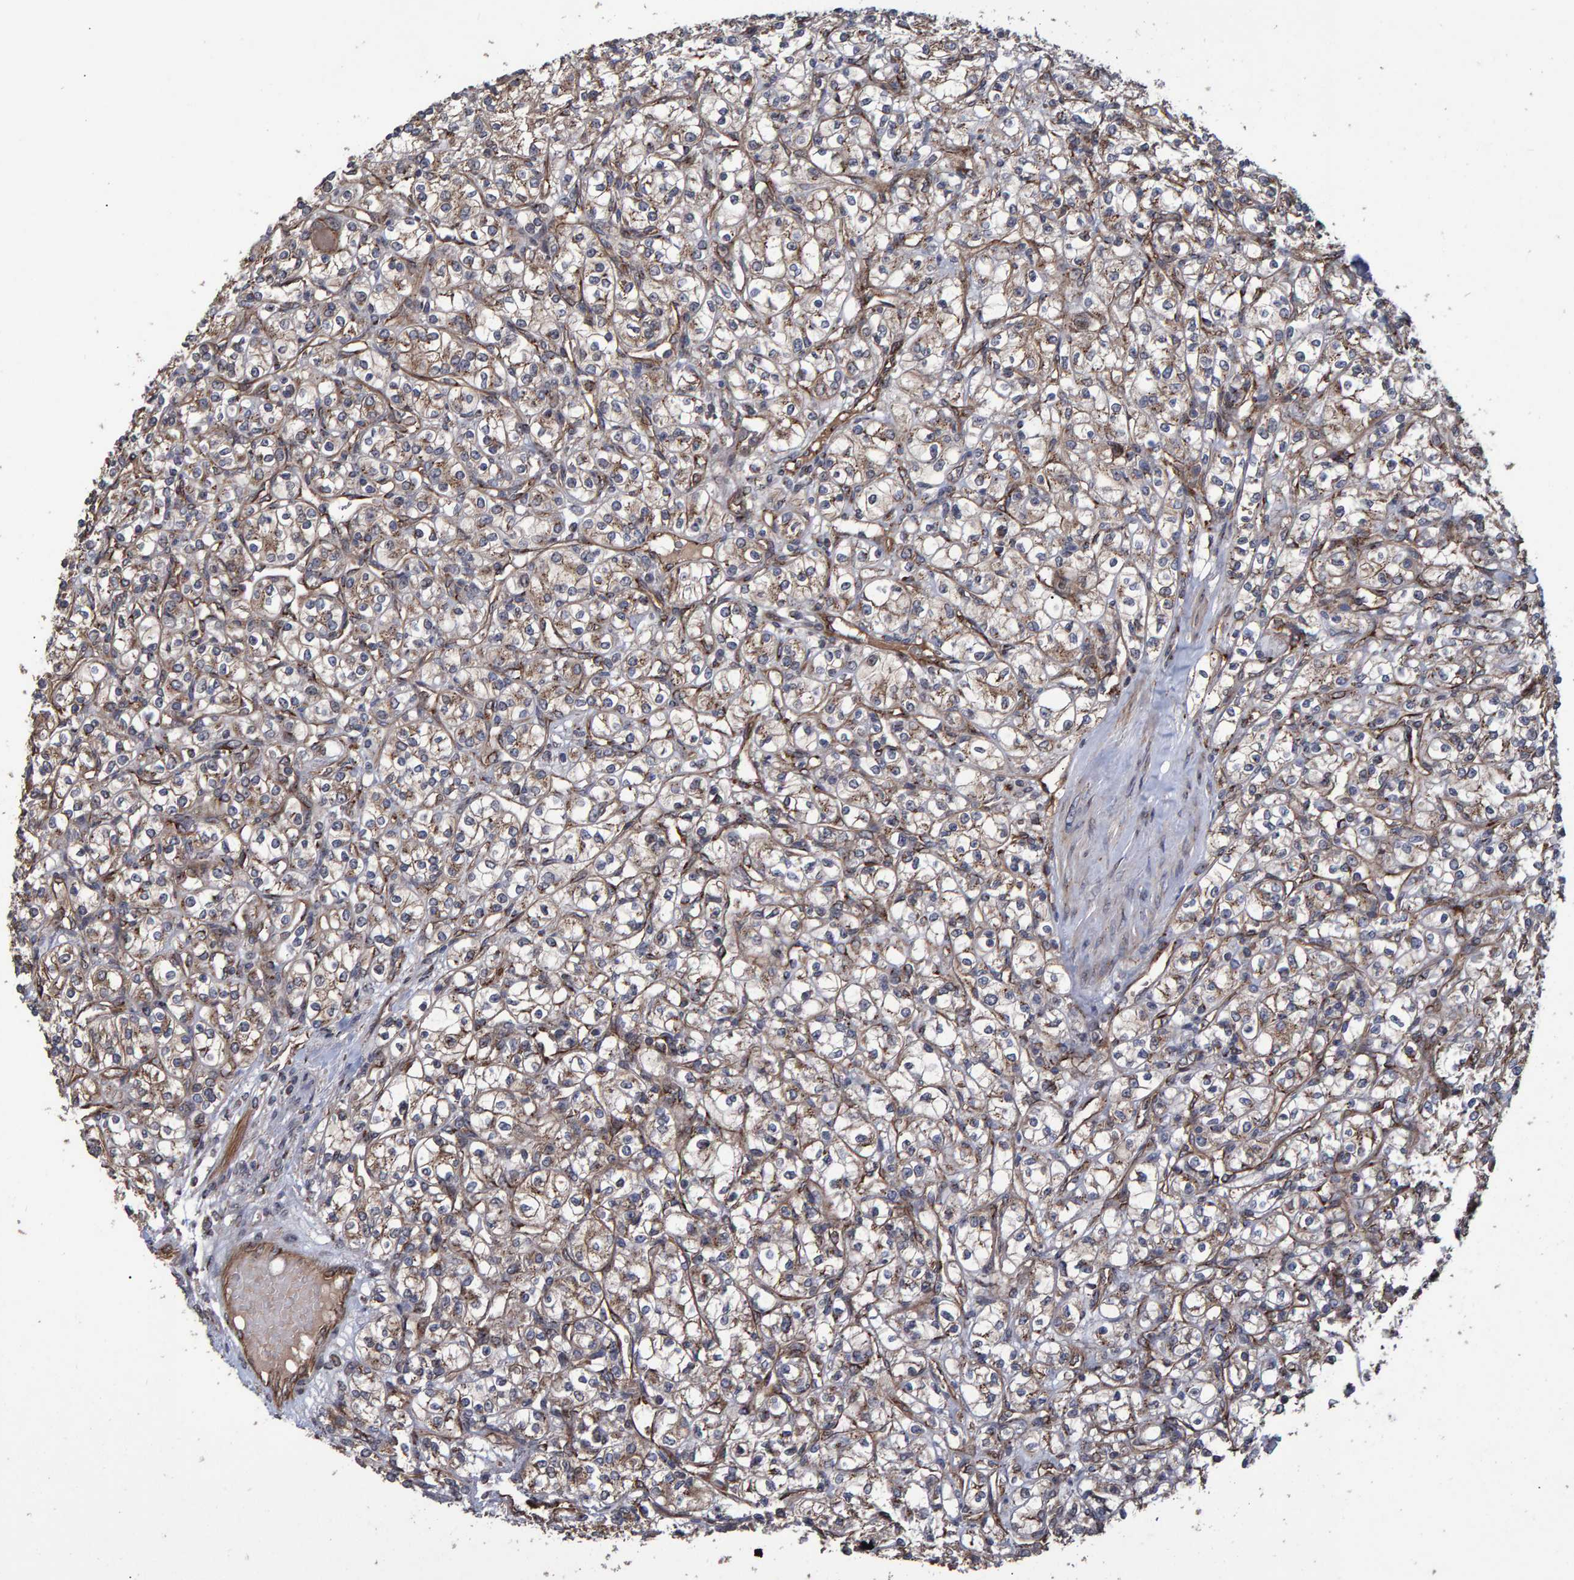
{"staining": {"intensity": "moderate", "quantity": "<25%", "location": "cytoplasmic/membranous"}, "tissue": "renal cancer", "cell_type": "Tumor cells", "image_type": "cancer", "snomed": [{"axis": "morphology", "description": "Adenocarcinoma, NOS"}, {"axis": "topography", "description": "Kidney"}], "caption": "A histopathology image showing moderate cytoplasmic/membranous expression in approximately <25% of tumor cells in renal cancer, as visualized by brown immunohistochemical staining.", "gene": "TRIM68", "patient": {"sex": "male", "age": 77}}